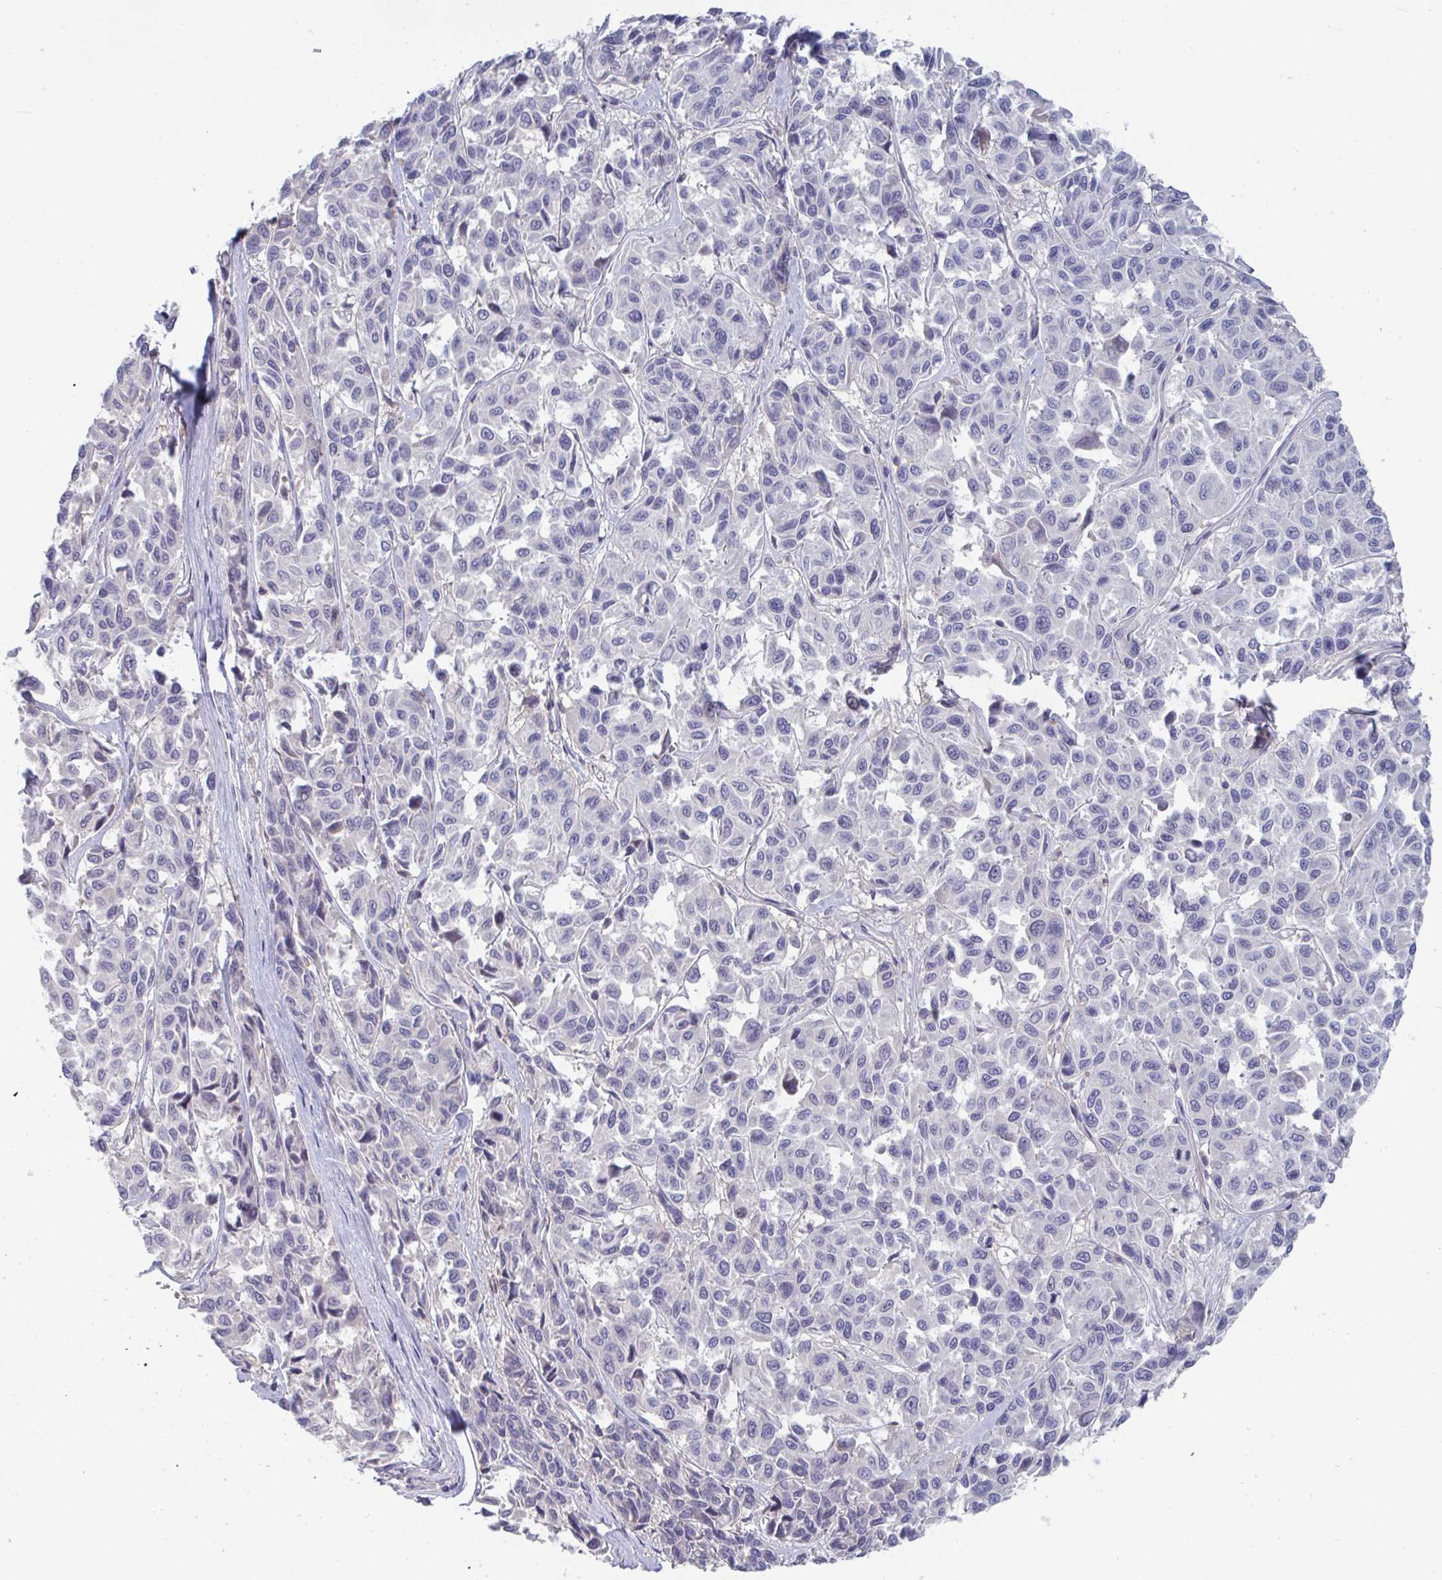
{"staining": {"intensity": "negative", "quantity": "none", "location": "none"}, "tissue": "melanoma", "cell_type": "Tumor cells", "image_type": "cancer", "snomed": [{"axis": "morphology", "description": "Malignant melanoma, NOS"}, {"axis": "topography", "description": "Skin"}], "caption": "High magnification brightfield microscopy of melanoma stained with DAB (3,3'-diaminobenzidine) (brown) and counterstained with hematoxylin (blue): tumor cells show no significant staining.", "gene": "STK26", "patient": {"sex": "female", "age": 66}}